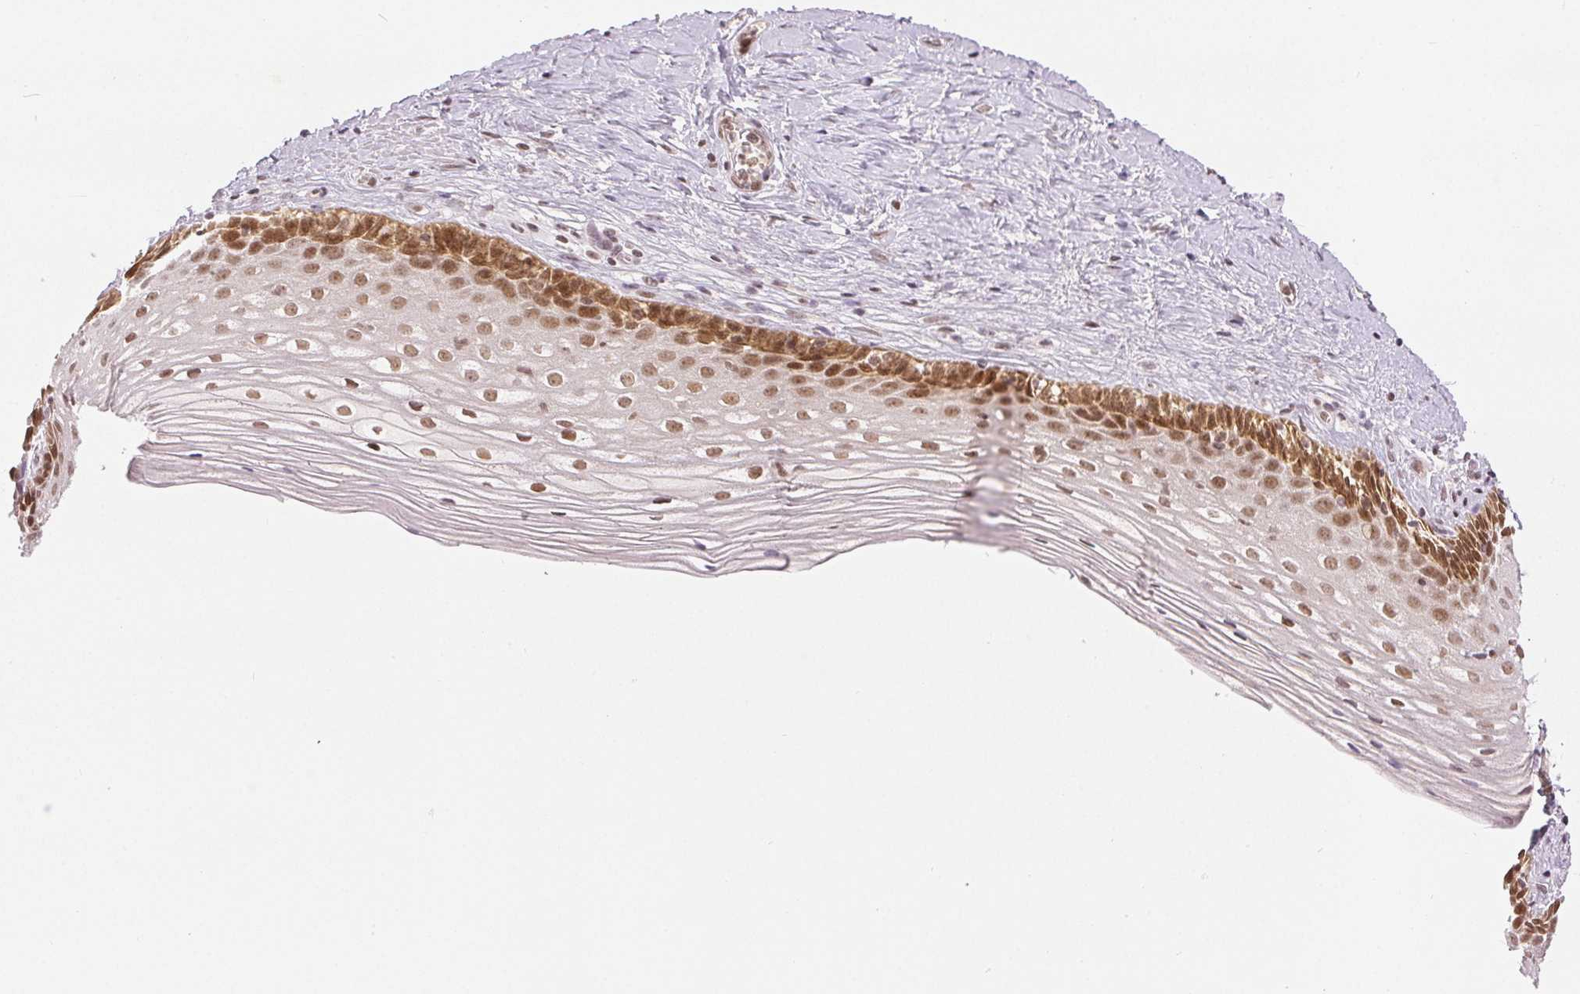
{"staining": {"intensity": "moderate", "quantity": ">75%", "location": "nuclear"}, "tissue": "vagina", "cell_type": "Squamous epithelial cells", "image_type": "normal", "snomed": [{"axis": "morphology", "description": "Normal tissue, NOS"}, {"axis": "topography", "description": "Vagina"}], "caption": "Immunohistochemistry (IHC) (DAB (3,3'-diaminobenzidine)) staining of normal human vagina displays moderate nuclear protein staining in about >75% of squamous epithelial cells. (Brightfield microscopy of DAB IHC at high magnification).", "gene": "DEK", "patient": {"sex": "female", "age": 45}}